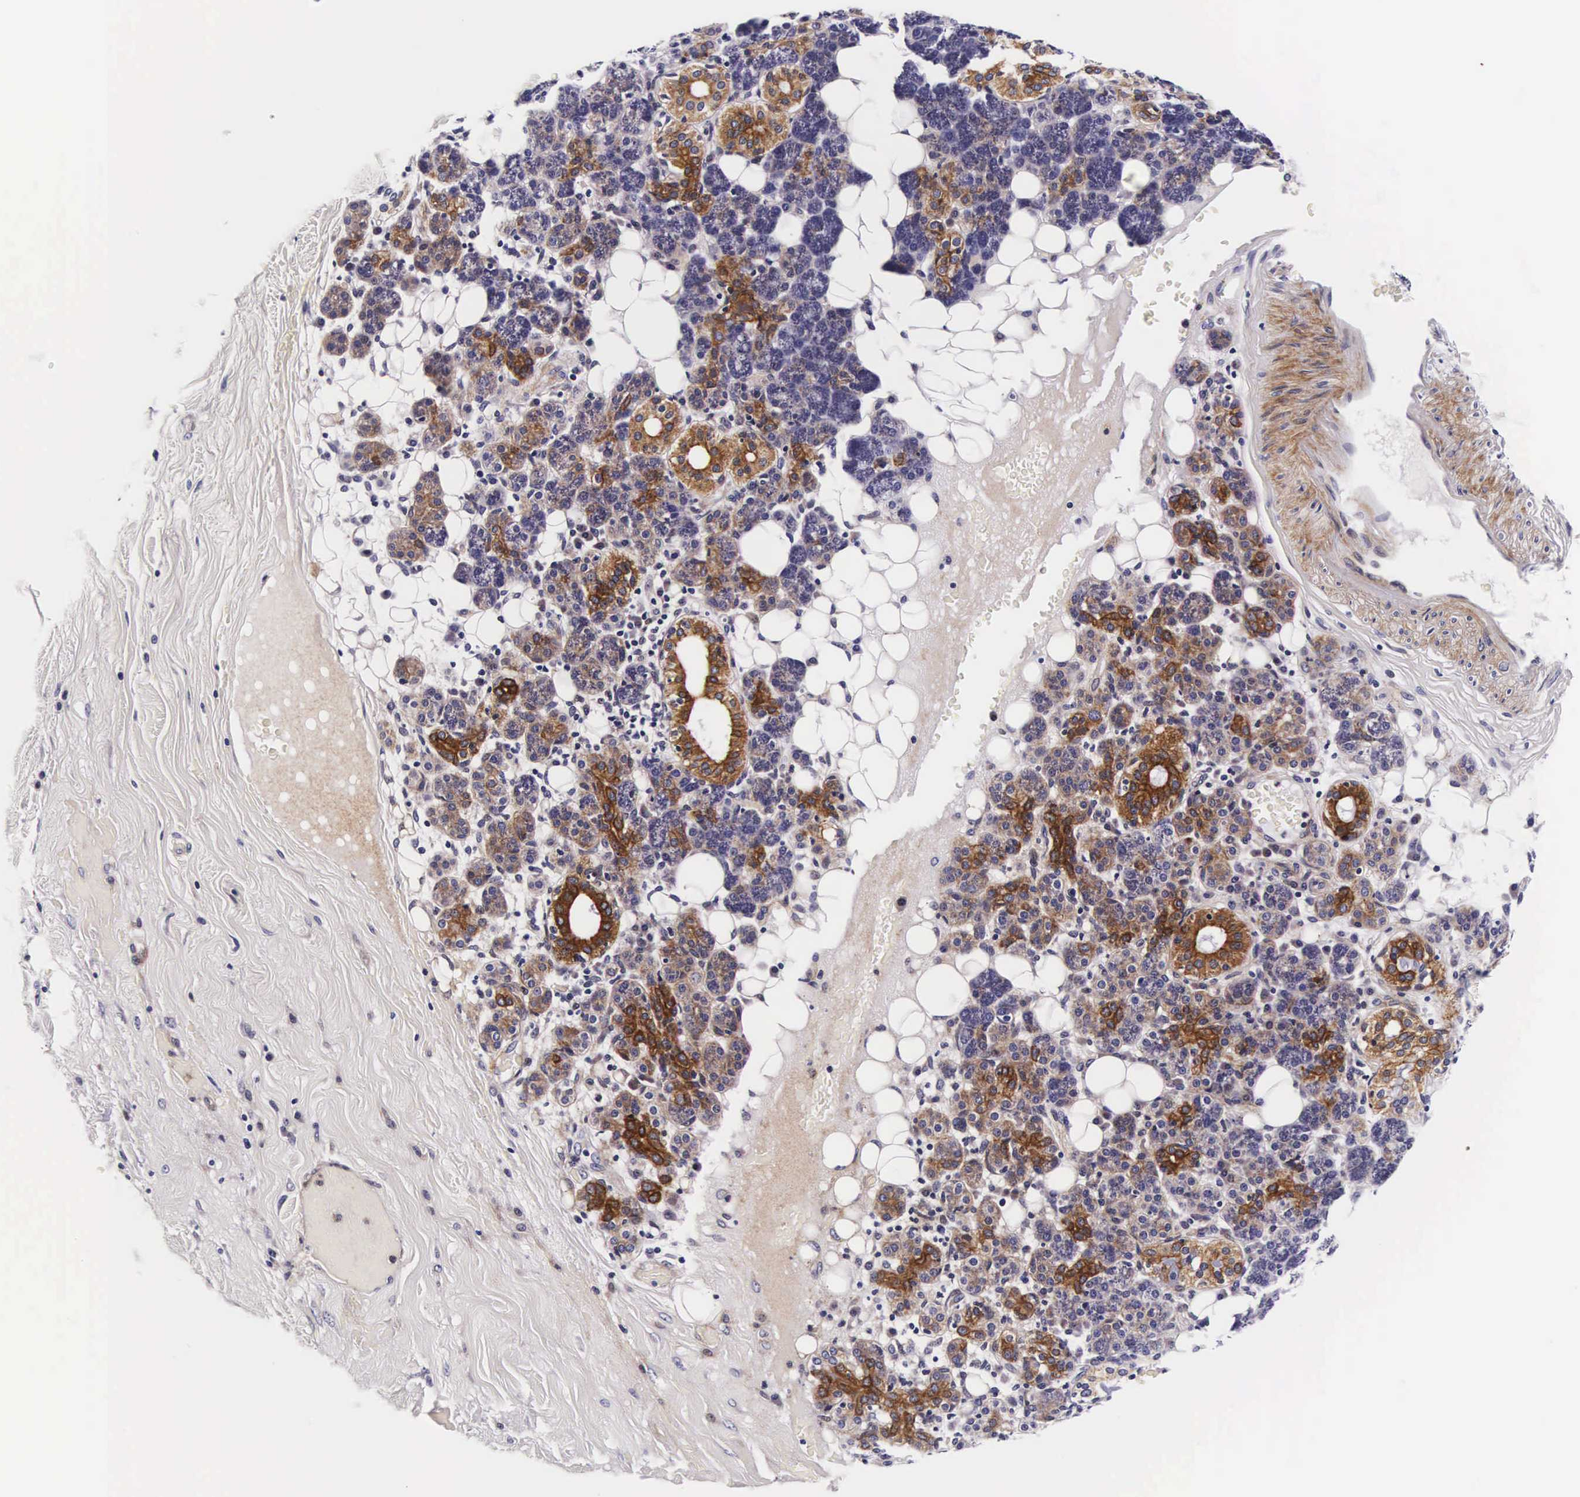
{"staining": {"intensity": "weak", "quantity": "25%-75%", "location": "cytoplasmic/membranous"}, "tissue": "skin cancer", "cell_type": "Tumor cells", "image_type": "cancer", "snomed": [{"axis": "morphology", "description": "Squamous cell carcinoma, NOS"}, {"axis": "topography", "description": "Skin"}], "caption": "A histopathology image of human skin cancer stained for a protein shows weak cytoplasmic/membranous brown staining in tumor cells.", "gene": "UPRT", "patient": {"sex": "male", "age": 84}}